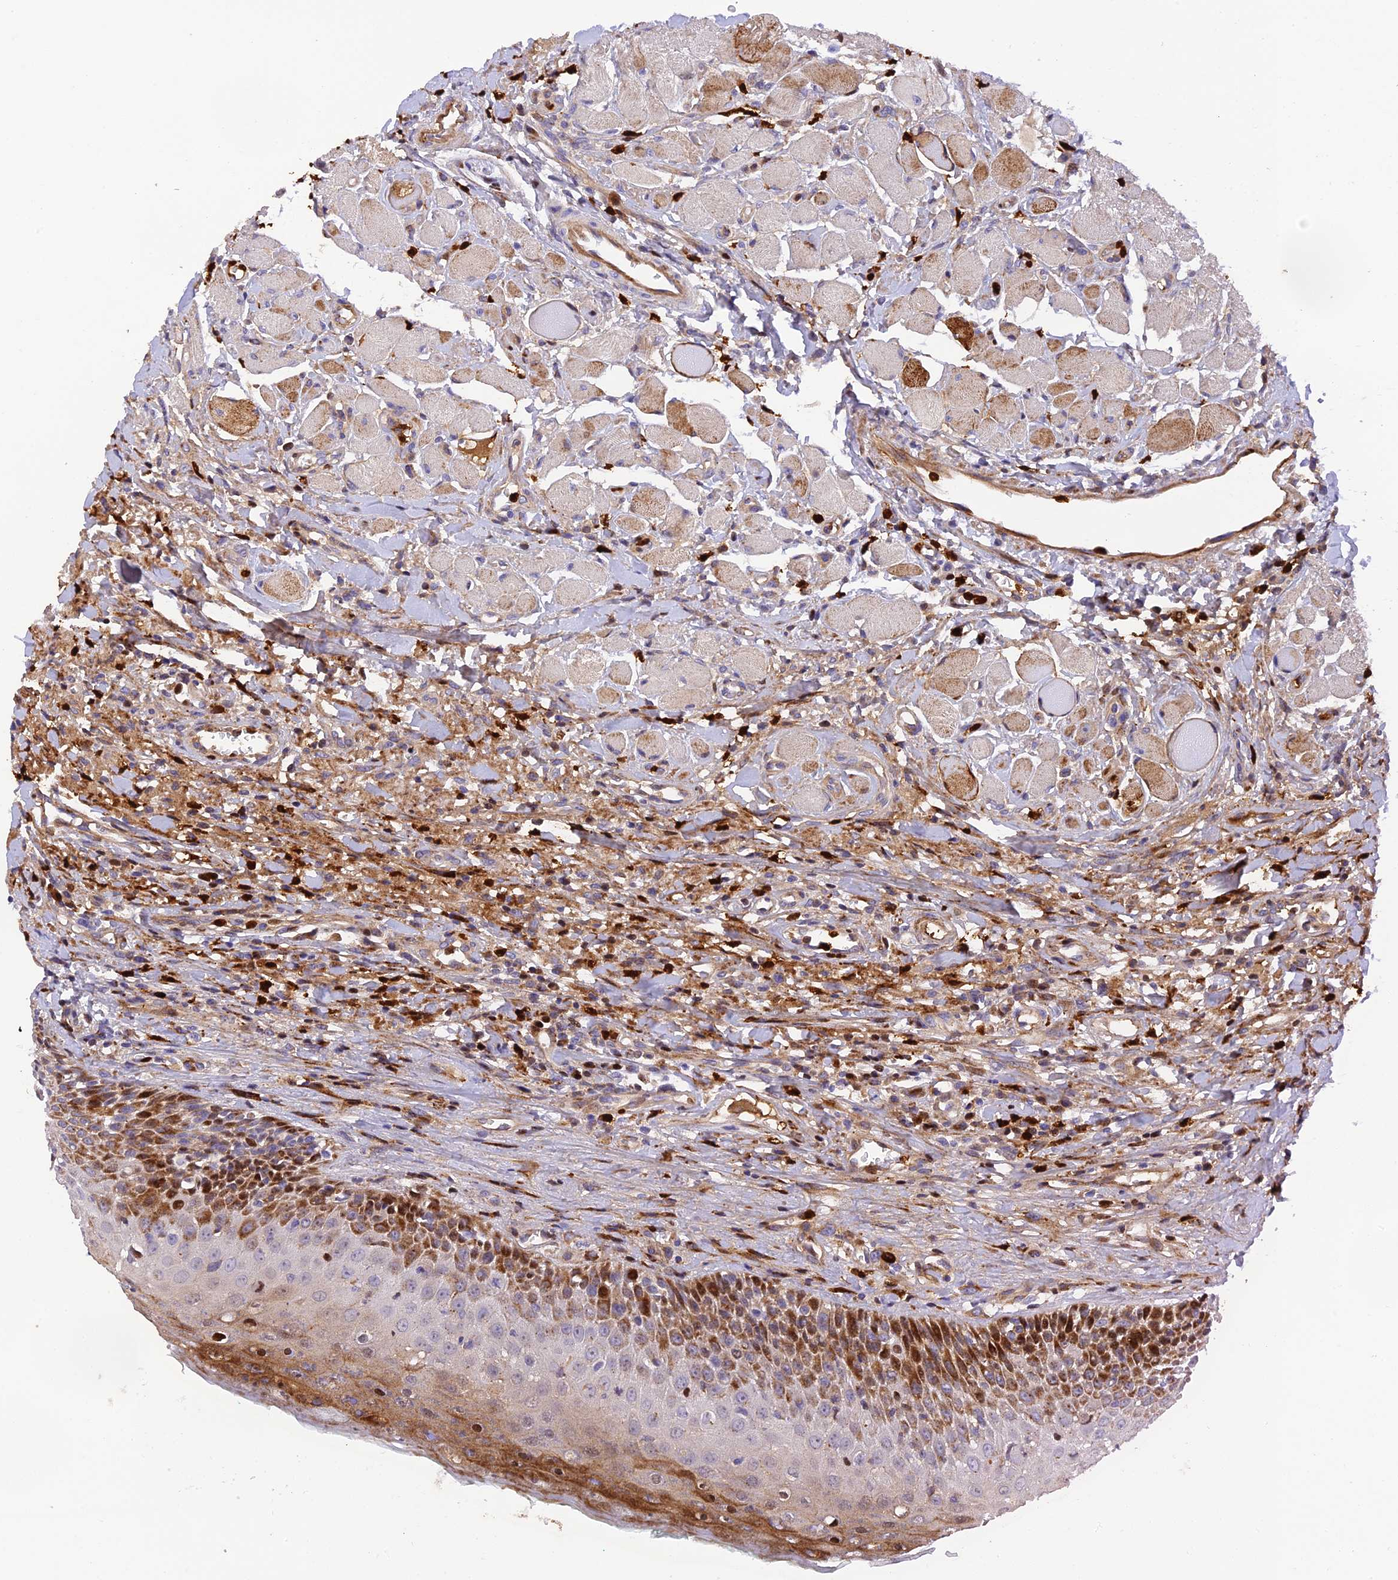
{"staining": {"intensity": "moderate", "quantity": "25%-75%", "location": "cytoplasmic/membranous"}, "tissue": "oral mucosa", "cell_type": "Squamous epithelial cells", "image_type": "normal", "snomed": [{"axis": "morphology", "description": "Normal tissue, NOS"}, {"axis": "topography", "description": "Oral tissue"}], "caption": "A histopathology image showing moderate cytoplasmic/membranous expression in about 25%-75% of squamous epithelial cells in unremarkable oral mucosa, as visualized by brown immunohistochemical staining.", "gene": "CPSF4L", "patient": {"sex": "female", "age": 70}}